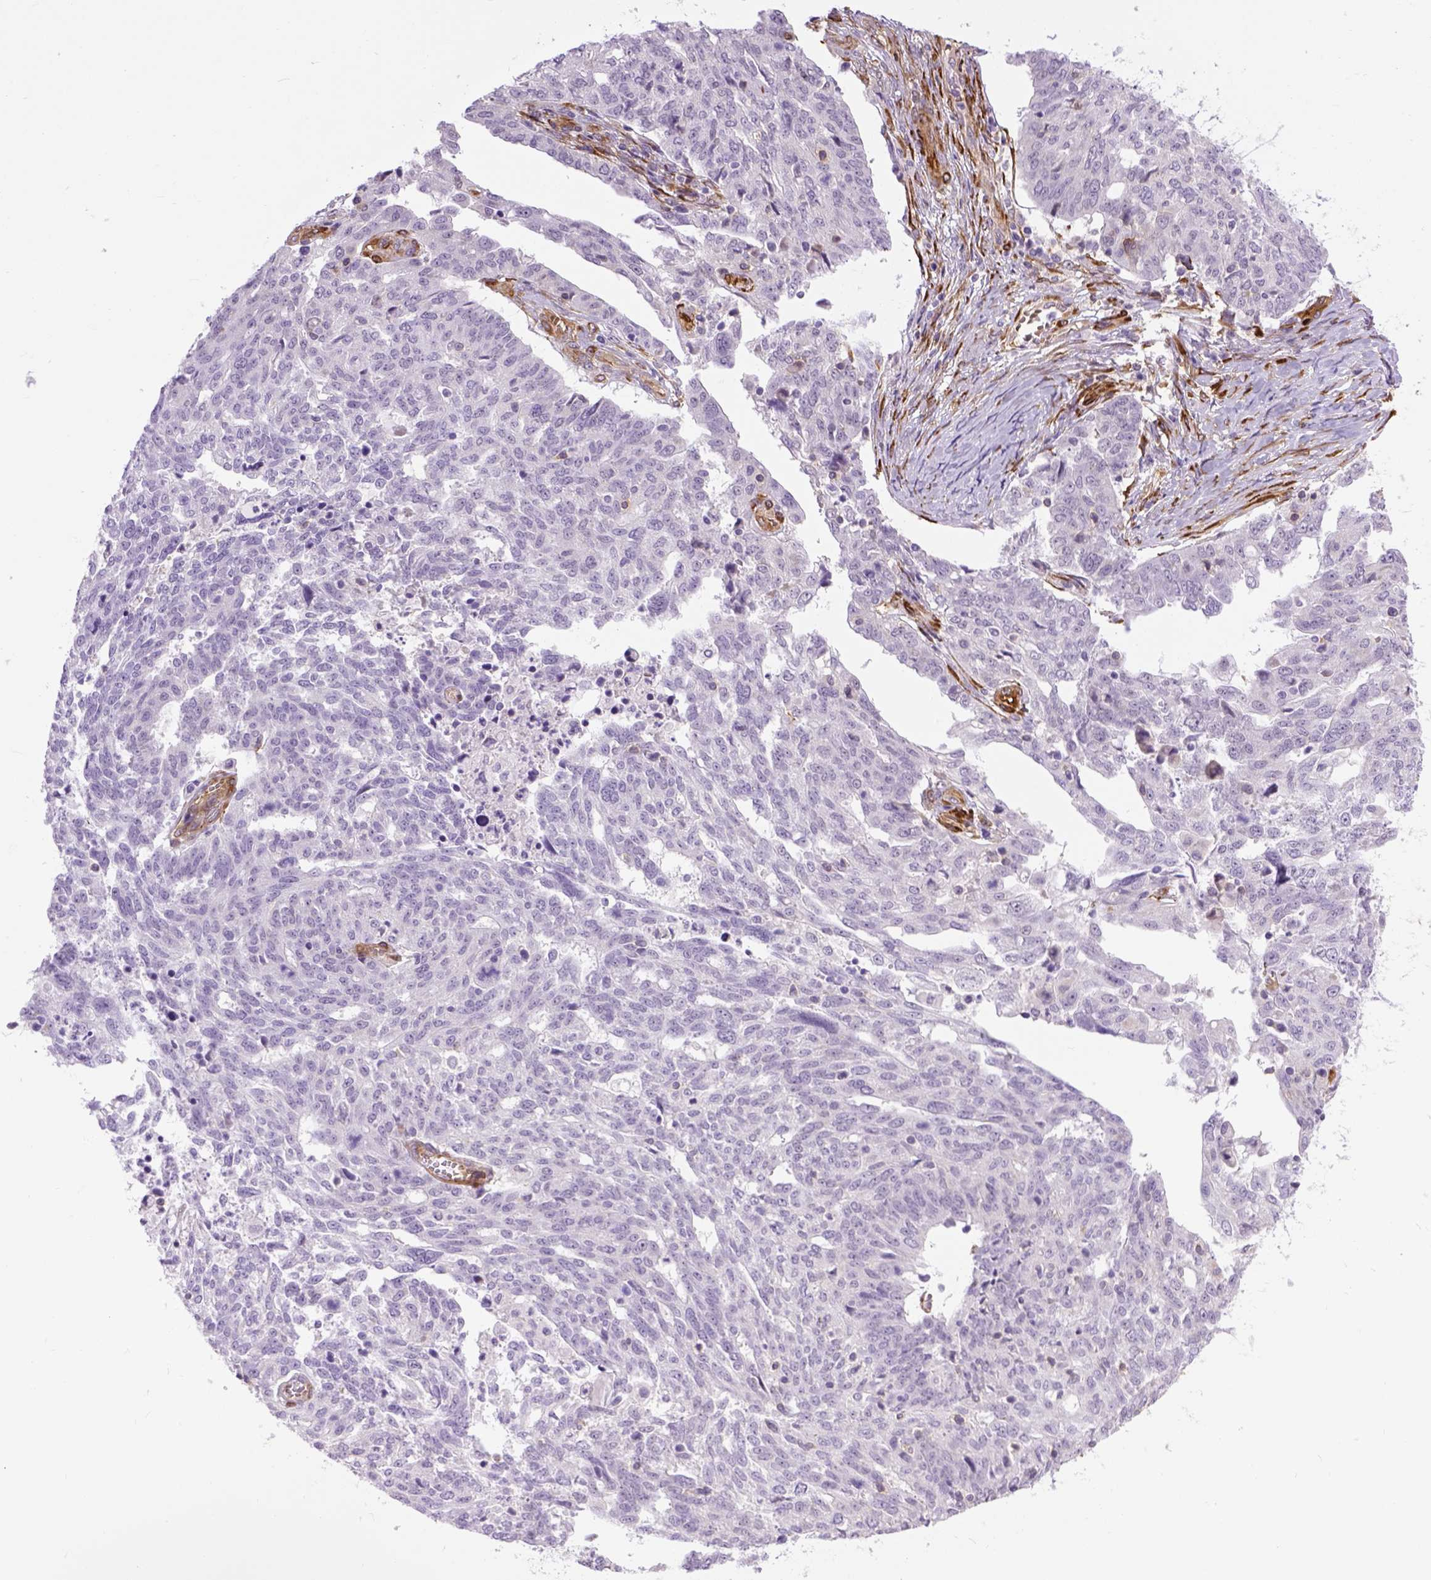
{"staining": {"intensity": "negative", "quantity": "none", "location": "none"}, "tissue": "ovarian cancer", "cell_type": "Tumor cells", "image_type": "cancer", "snomed": [{"axis": "morphology", "description": "Cystadenocarcinoma, serous, NOS"}, {"axis": "topography", "description": "Ovary"}], "caption": "Tumor cells are negative for brown protein staining in ovarian serous cystadenocarcinoma.", "gene": "KAZN", "patient": {"sex": "female", "age": 67}}